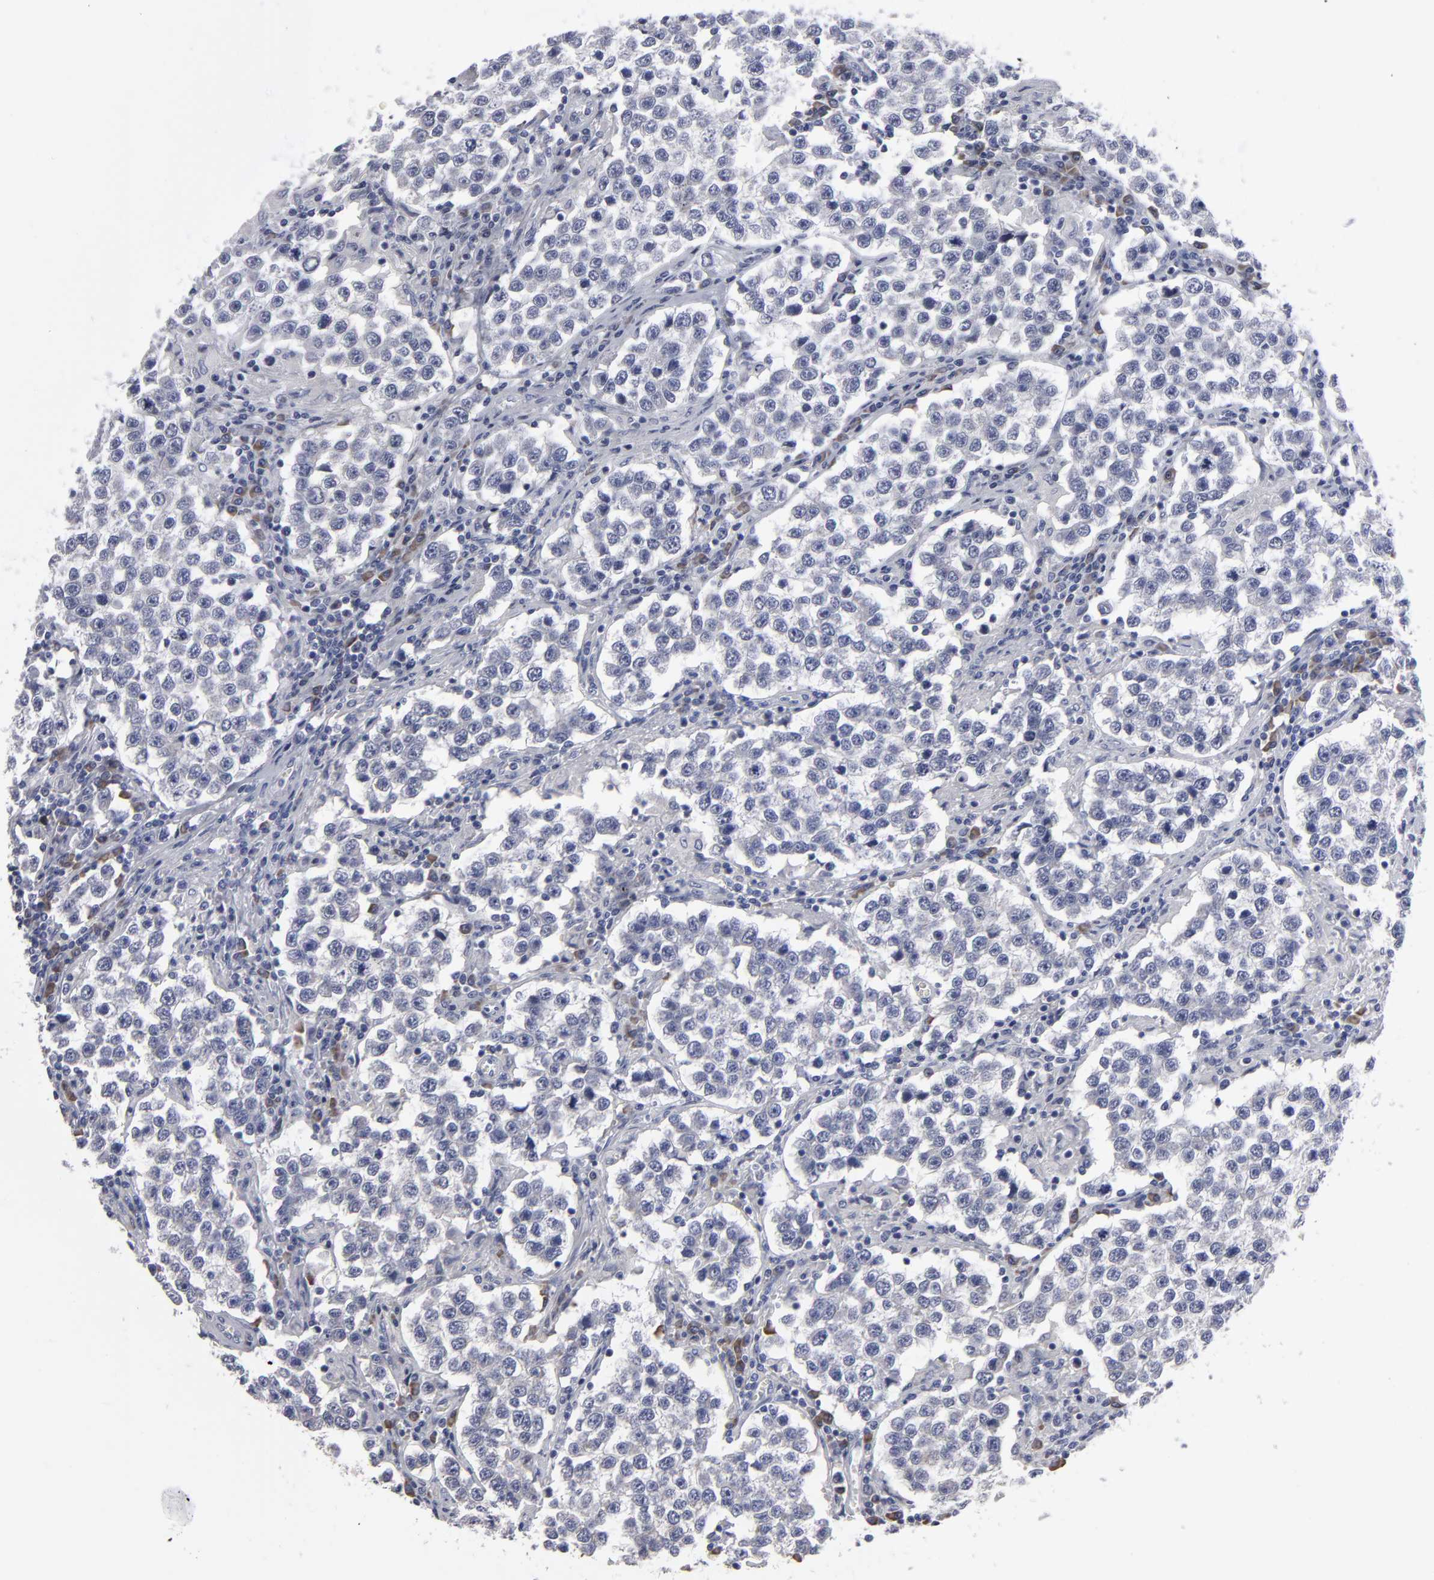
{"staining": {"intensity": "negative", "quantity": "none", "location": "none"}, "tissue": "testis cancer", "cell_type": "Tumor cells", "image_type": "cancer", "snomed": [{"axis": "morphology", "description": "Seminoma, NOS"}, {"axis": "topography", "description": "Testis"}], "caption": "This is an immunohistochemistry photomicrograph of testis seminoma. There is no positivity in tumor cells.", "gene": "CCDC80", "patient": {"sex": "male", "age": 36}}